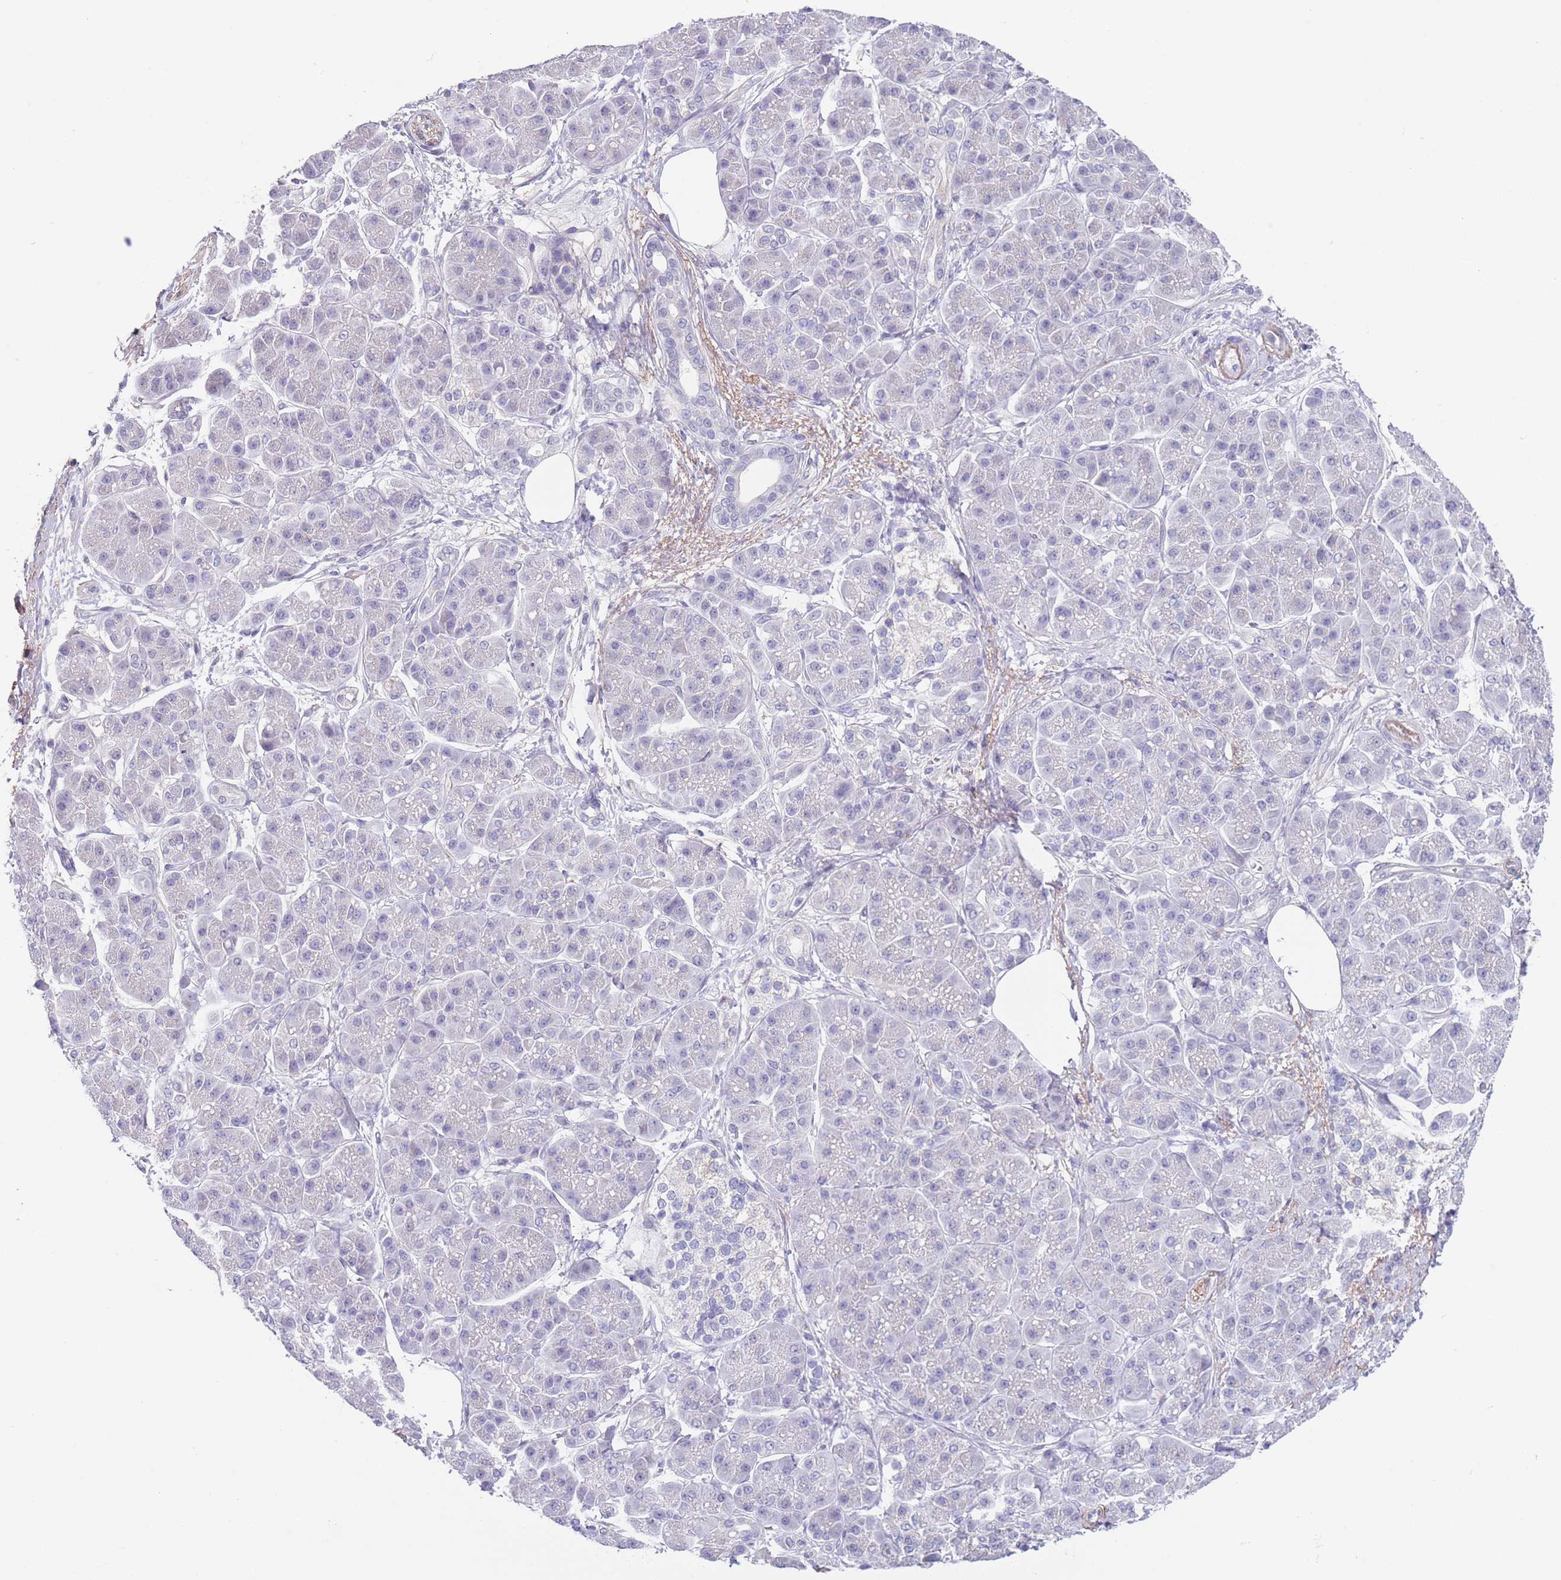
{"staining": {"intensity": "negative", "quantity": "none", "location": "none"}, "tissue": "pancreatic cancer", "cell_type": "Tumor cells", "image_type": "cancer", "snomed": [{"axis": "morphology", "description": "Adenocarcinoma, NOS"}, {"axis": "topography", "description": "Pancreas"}], "caption": "A high-resolution micrograph shows IHC staining of pancreatic cancer, which displays no significant staining in tumor cells. The staining is performed using DAB (3,3'-diaminobenzidine) brown chromogen with nuclei counter-stained in using hematoxylin.", "gene": "RNF169", "patient": {"sex": "female", "age": 73}}